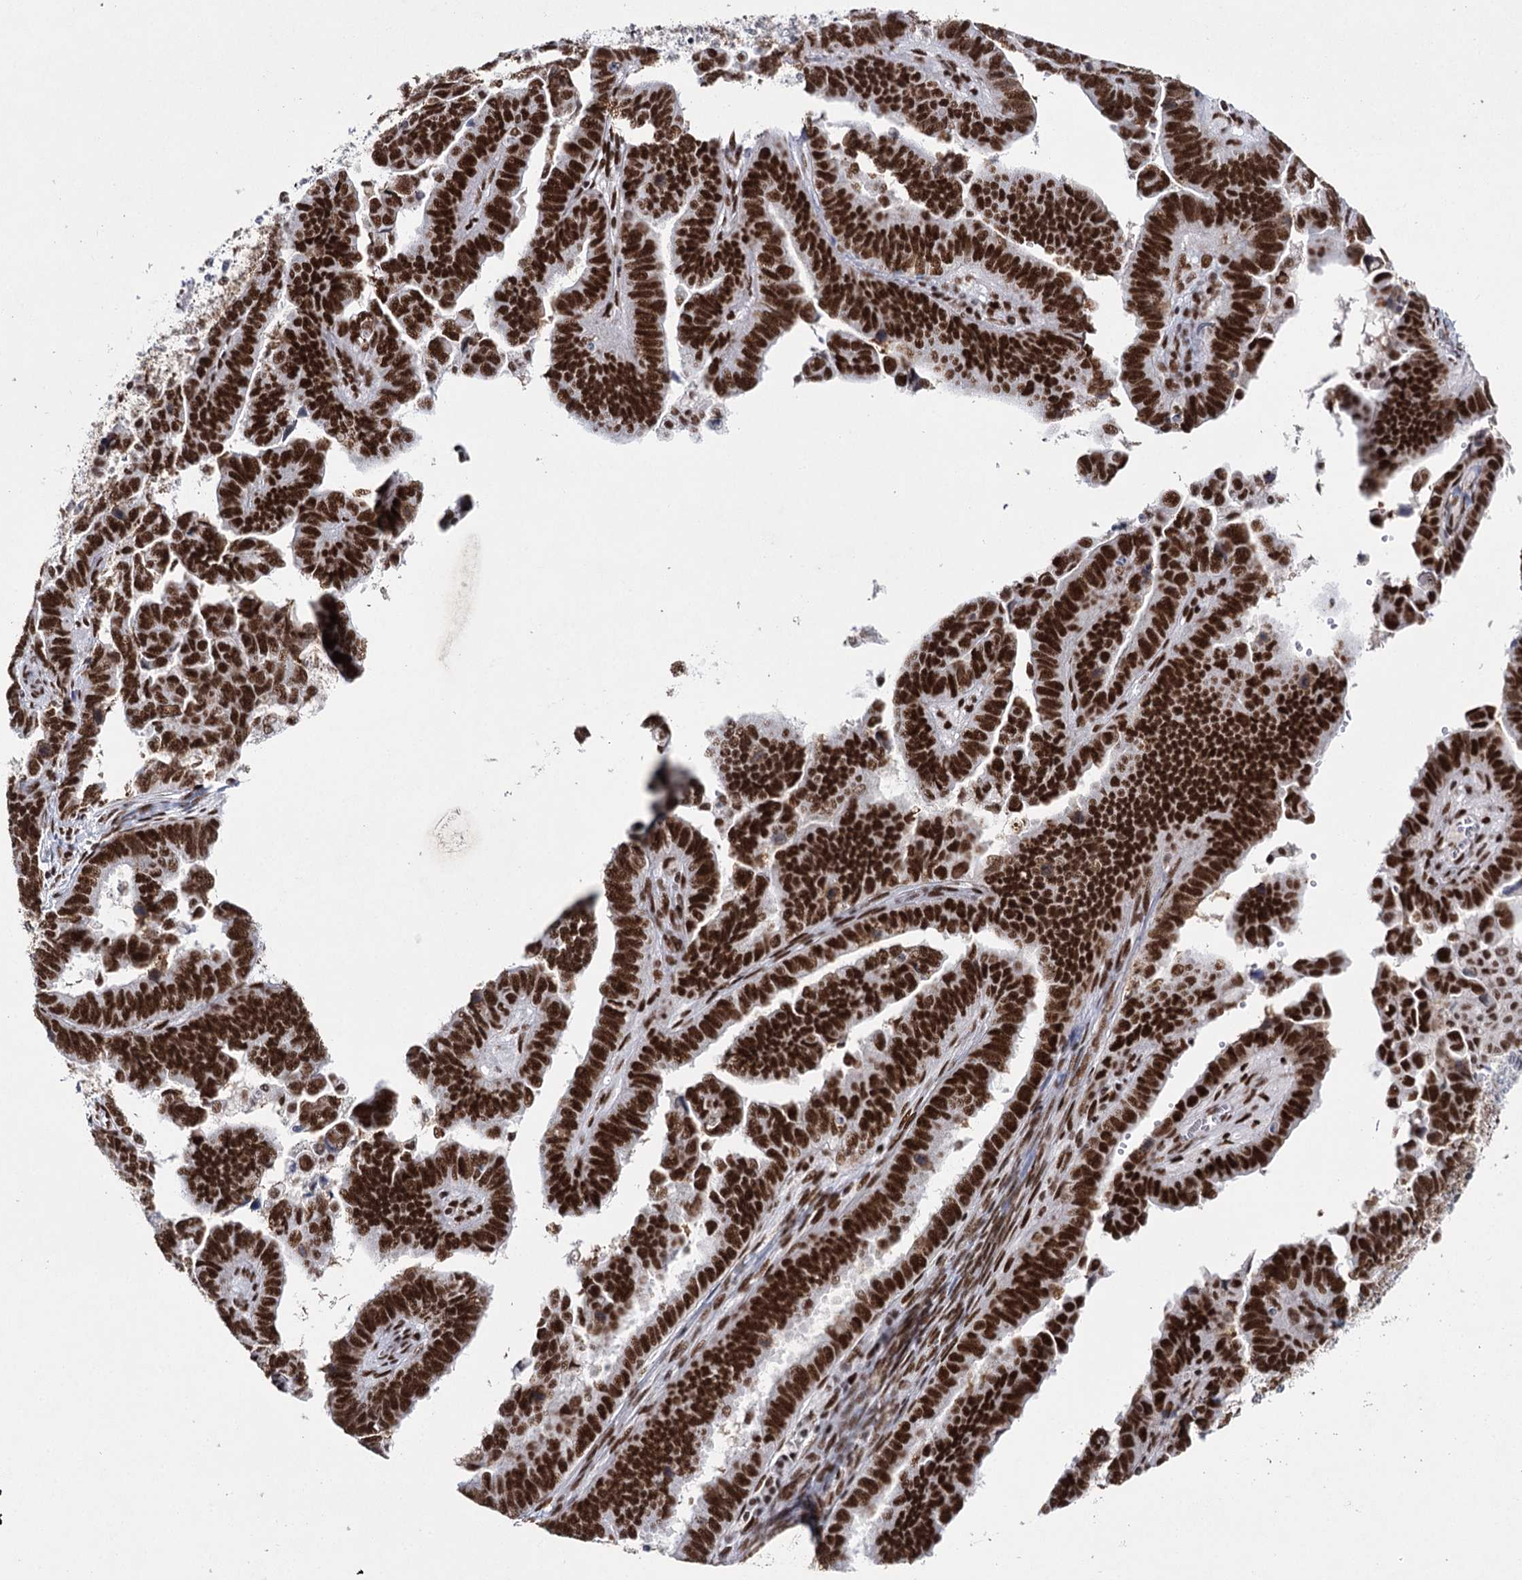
{"staining": {"intensity": "strong", "quantity": ">75%", "location": "nuclear"}, "tissue": "endometrial cancer", "cell_type": "Tumor cells", "image_type": "cancer", "snomed": [{"axis": "morphology", "description": "Adenocarcinoma, NOS"}, {"axis": "topography", "description": "Endometrium"}], "caption": "IHC image of human endometrial adenocarcinoma stained for a protein (brown), which reveals high levels of strong nuclear expression in approximately >75% of tumor cells.", "gene": "SCAF8", "patient": {"sex": "female", "age": 75}}